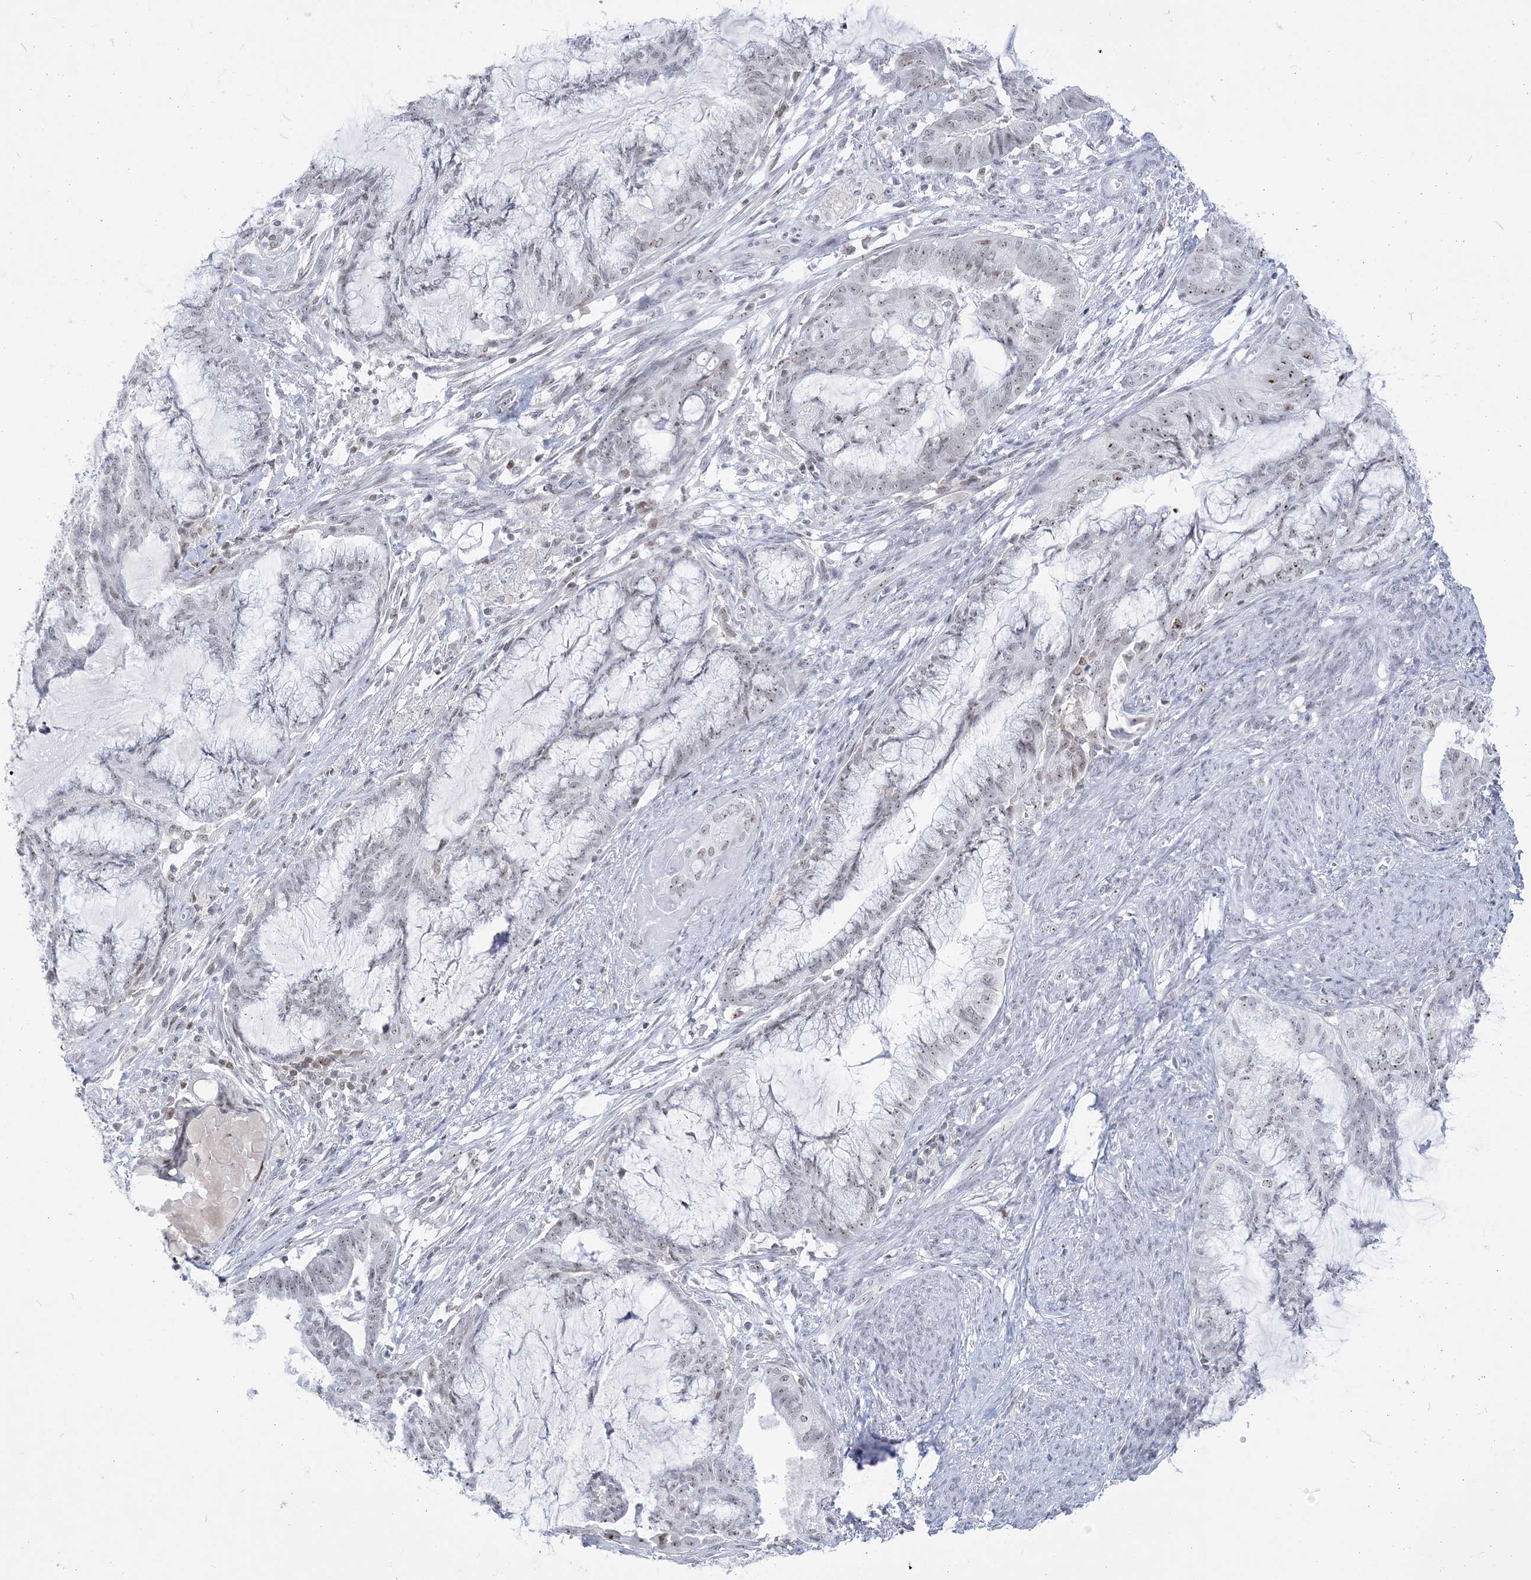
{"staining": {"intensity": "moderate", "quantity": "<25%", "location": "nuclear"}, "tissue": "endometrial cancer", "cell_type": "Tumor cells", "image_type": "cancer", "snomed": [{"axis": "morphology", "description": "Adenocarcinoma, NOS"}, {"axis": "topography", "description": "Endometrium"}], "caption": "Endometrial cancer was stained to show a protein in brown. There is low levels of moderate nuclear staining in approximately <25% of tumor cells. Ihc stains the protein in brown and the nuclei are stained blue.", "gene": "DDX21", "patient": {"sex": "female", "age": 86}}